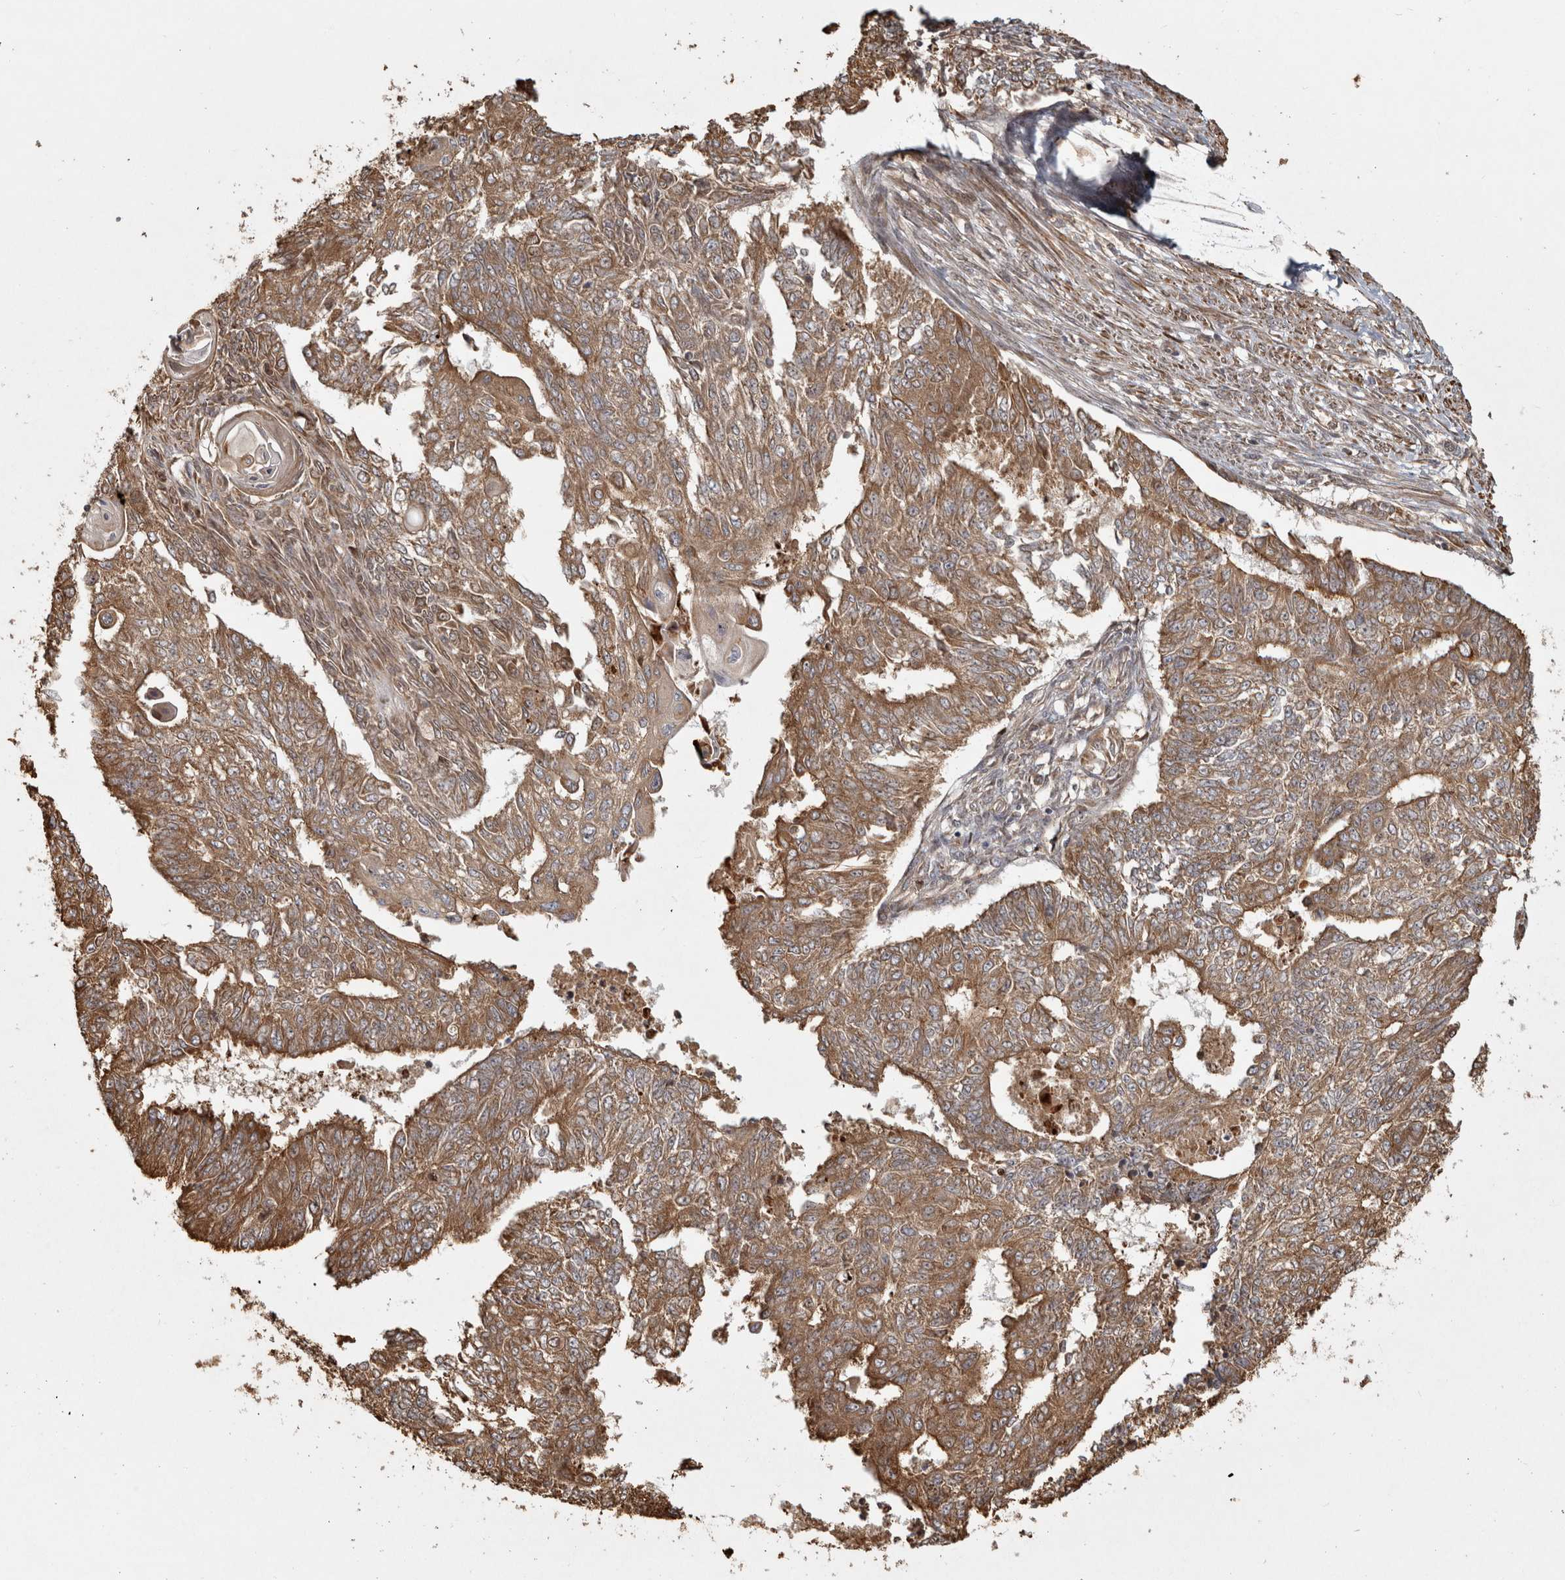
{"staining": {"intensity": "moderate", "quantity": ">75%", "location": "cytoplasmic/membranous"}, "tissue": "endometrial cancer", "cell_type": "Tumor cells", "image_type": "cancer", "snomed": [{"axis": "morphology", "description": "Adenocarcinoma, NOS"}, {"axis": "topography", "description": "Endometrium"}], "caption": "A micrograph of human adenocarcinoma (endometrial) stained for a protein demonstrates moderate cytoplasmic/membranous brown staining in tumor cells.", "gene": "CAMSAP2", "patient": {"sex": "female", "age": 32}}